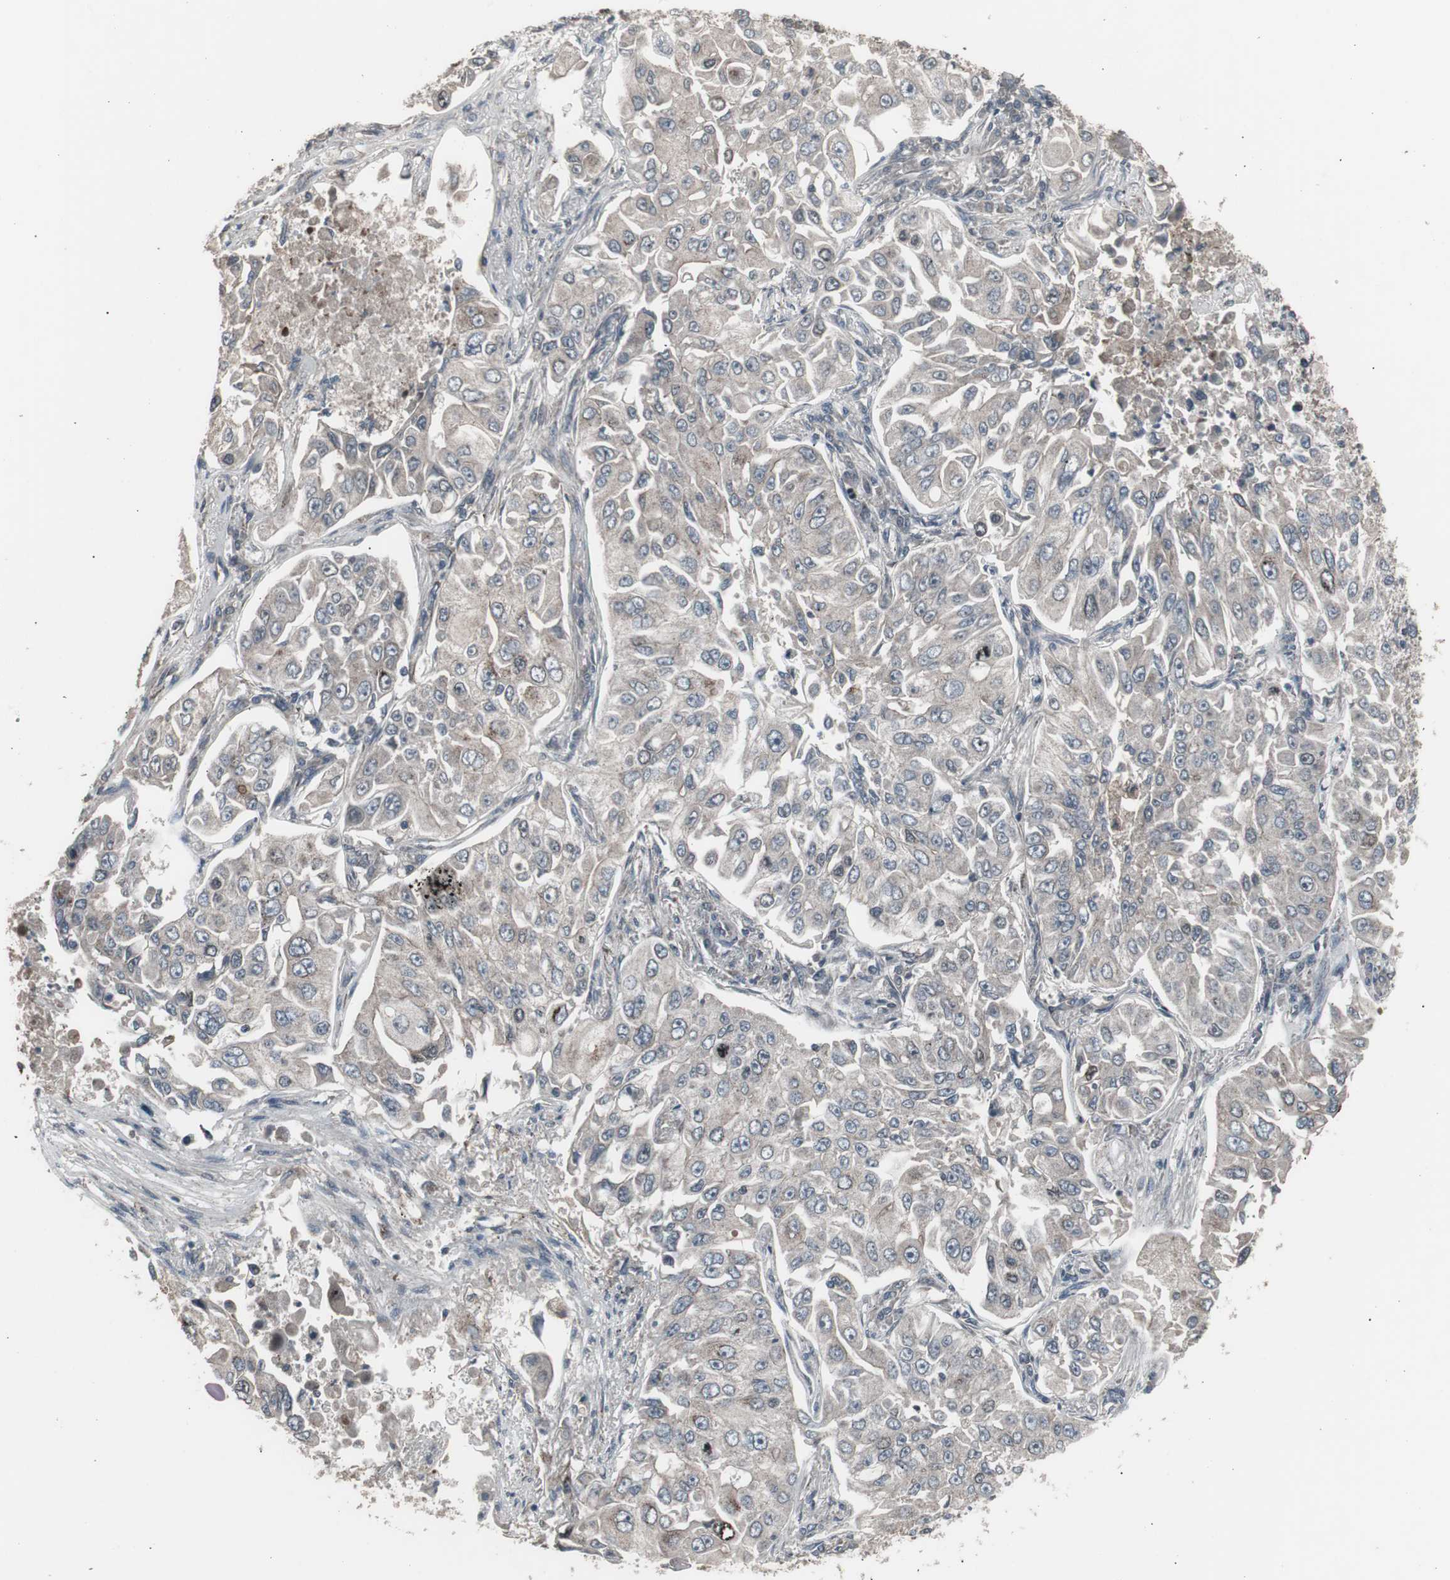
{"staining": {"intensity": "weak", "quantity": "<25%", "location": "cytoplasmic/membranous"}, "tissue": "lung cancer", "cell_type": "Tumor cells", "image_type": "cancer", "snomed": [{"axis": "morphology", "description": "Adenocarcinoma, NOS"}, {"axis": "topography", "description": "Lung"}], "caption": "IHC of human adenocarcinoma (lung) displays no expression in tumor cells. (DAB IHC, high magnification).", "gene": "SSTR2", "patient": {"sex": "male", "age": 84}}